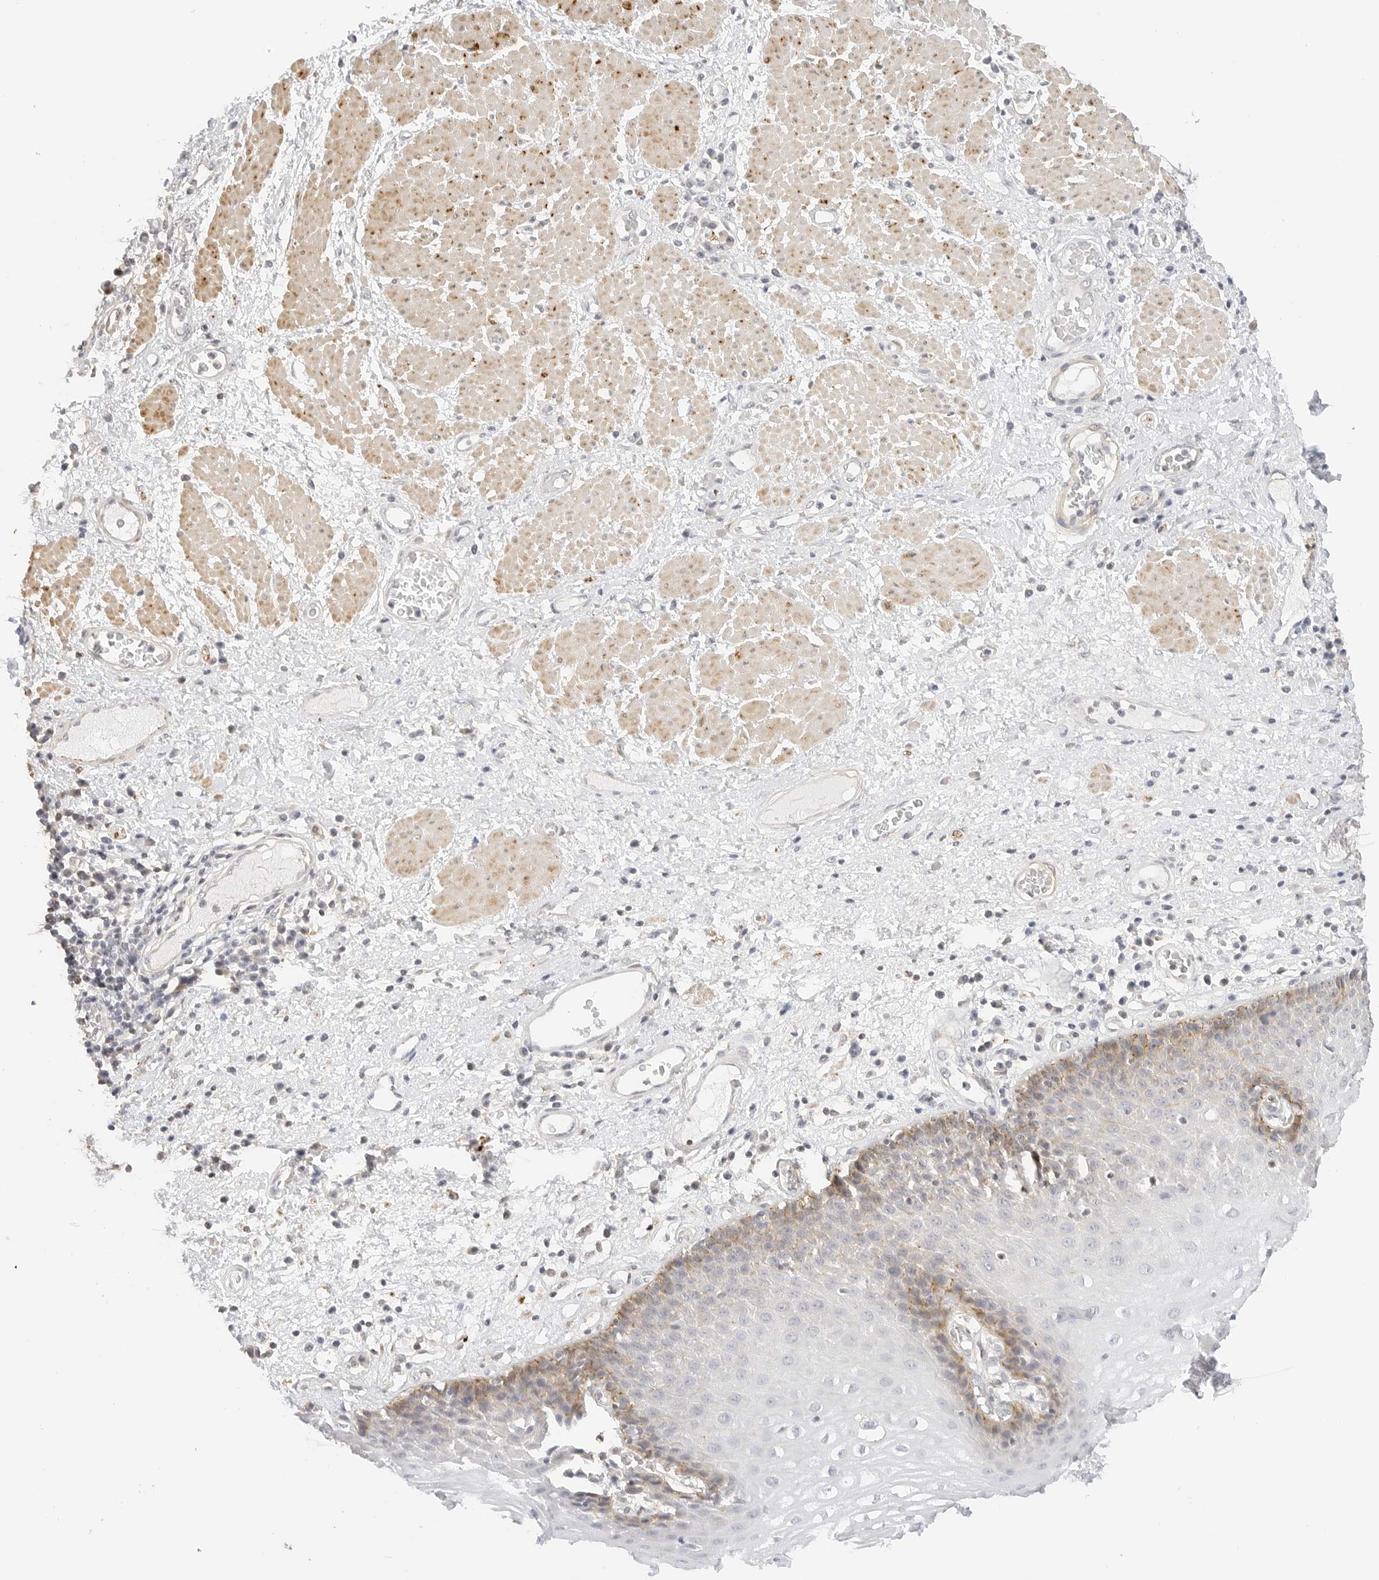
{"staining": {"intensity": "moderate", "quantity": "<25%", "location": "cytoplasmic/membranous"}, "tissue": "esophagus", "cell_type": "Squamous epithelial cells", "image_type": "normal", "snomed": [{"axis": "morphology", "description": "Normal tissue, NOS"}, {"axis": "morphology", "description": "Adenocarcinoma, NOS"}, {"axis": "topography", "description": "Esophagus"}], "caption": "Squamous epithelial cells exhibit low levels of moderate cytoplasmic/membranous positivity in approximately <25% of cells in normal human esophagus. The protein of interest is stained brown, and the nuclei are stained in blue (DAB (3,3'-diaminobenzidine) IHC with brightfield microscopy, high magnification).", "gene": "PCDH19", "patient": {"sex": "male", "age": 62}}